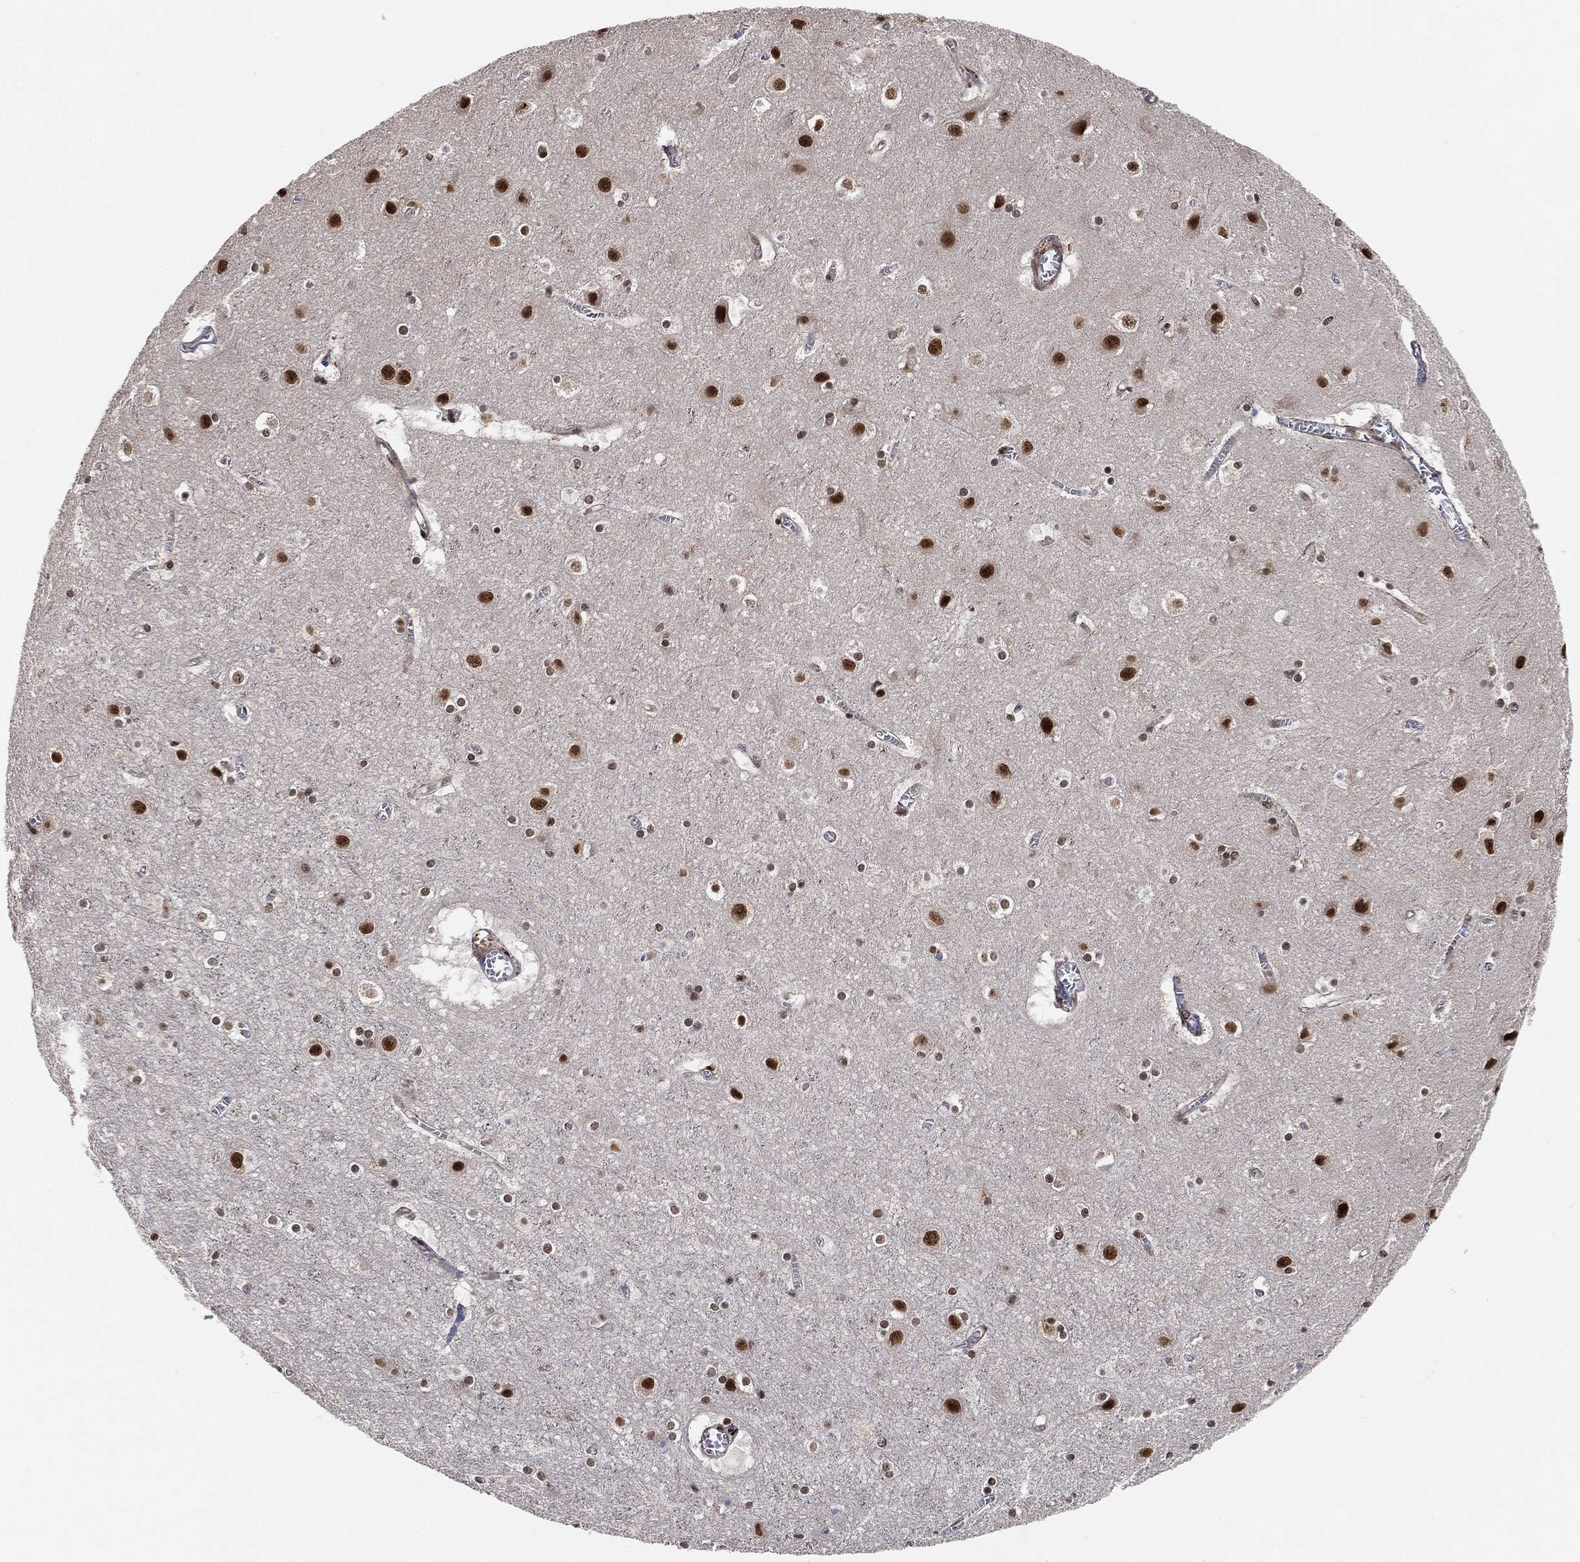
{"staining": {"intensity": "negative", "quantity": "none", "location": "none"}, "tissue": "cerebral cortex", "cell_type": "Endothelial cells", "image_type": "normal", "snomed": [{"axis": "morphology", "description": "Normal tissue, NOS"}, {"axis": "topography", "description": "Cerebral cortex"}], "caption": "IHC photomicrograph of unremarkable cerebral cortex stained for a protein (brown), which exhibits no positivity in endothelial cells.", "gene": "RSRC2", "patient": {"sex": "male", "age": 59}}